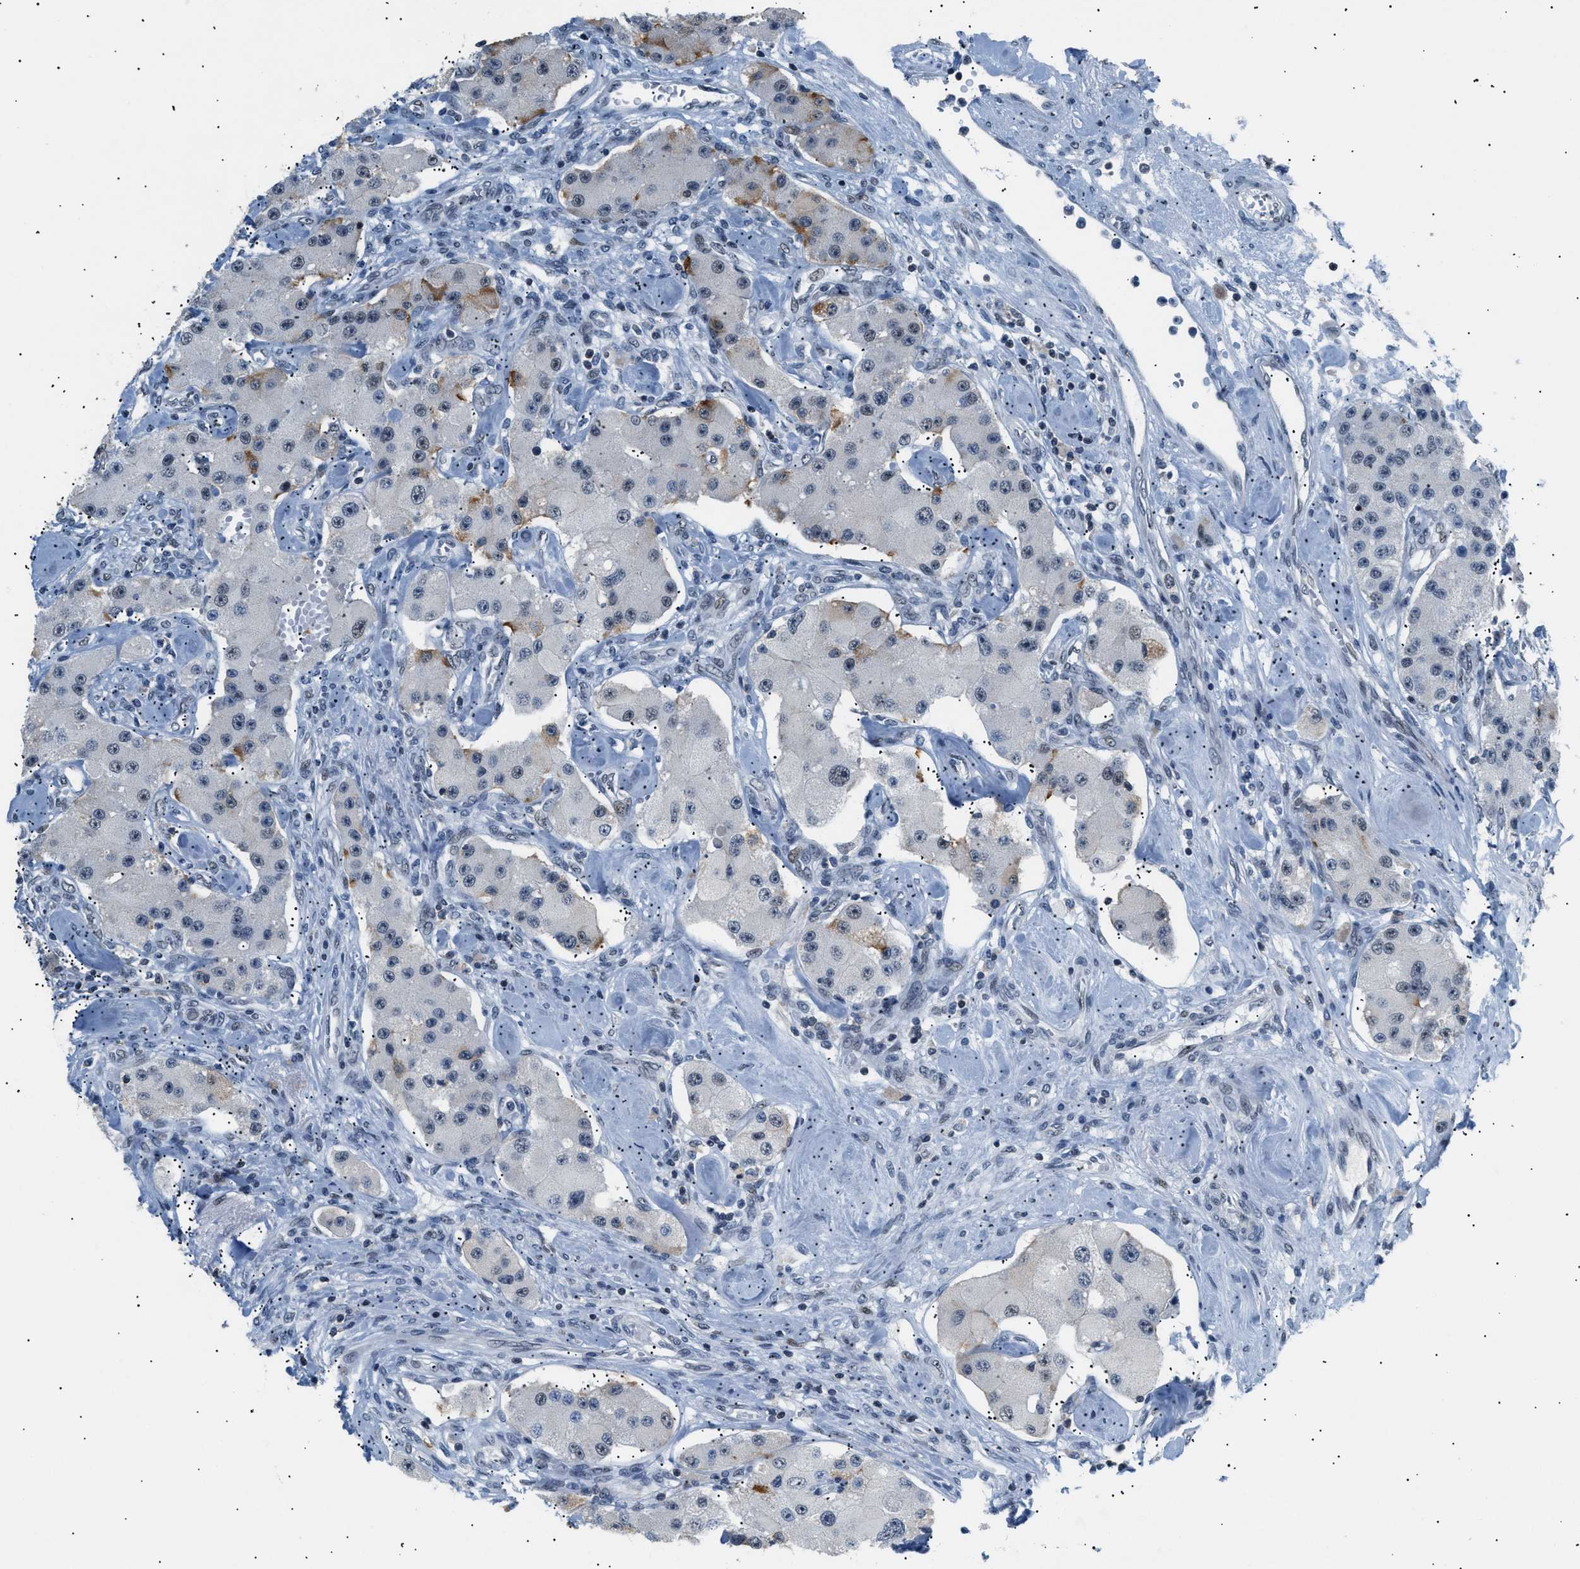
{"staining": {"intensity": "moderate", "quantity": "<25%", "location": "cytoplasmic/membranous"}, "tissue": "carcinoid", "cell_type": "Tumor cells", "image_type": "cancer", "snomed": [{"axis": "morphology", "description": "Carcinoid, malignant, NOS"}, {"axis": "topography", "description": "Pancreas"}], "caption": "The photomicrograph exhibits staining of malignant carcinoid, revealing moderate cytoplasmic/membranous protein positivity (brown color) within tumor cells.", "gene": "KCNC3", "patient": {"sex": "male", "age": 41}}